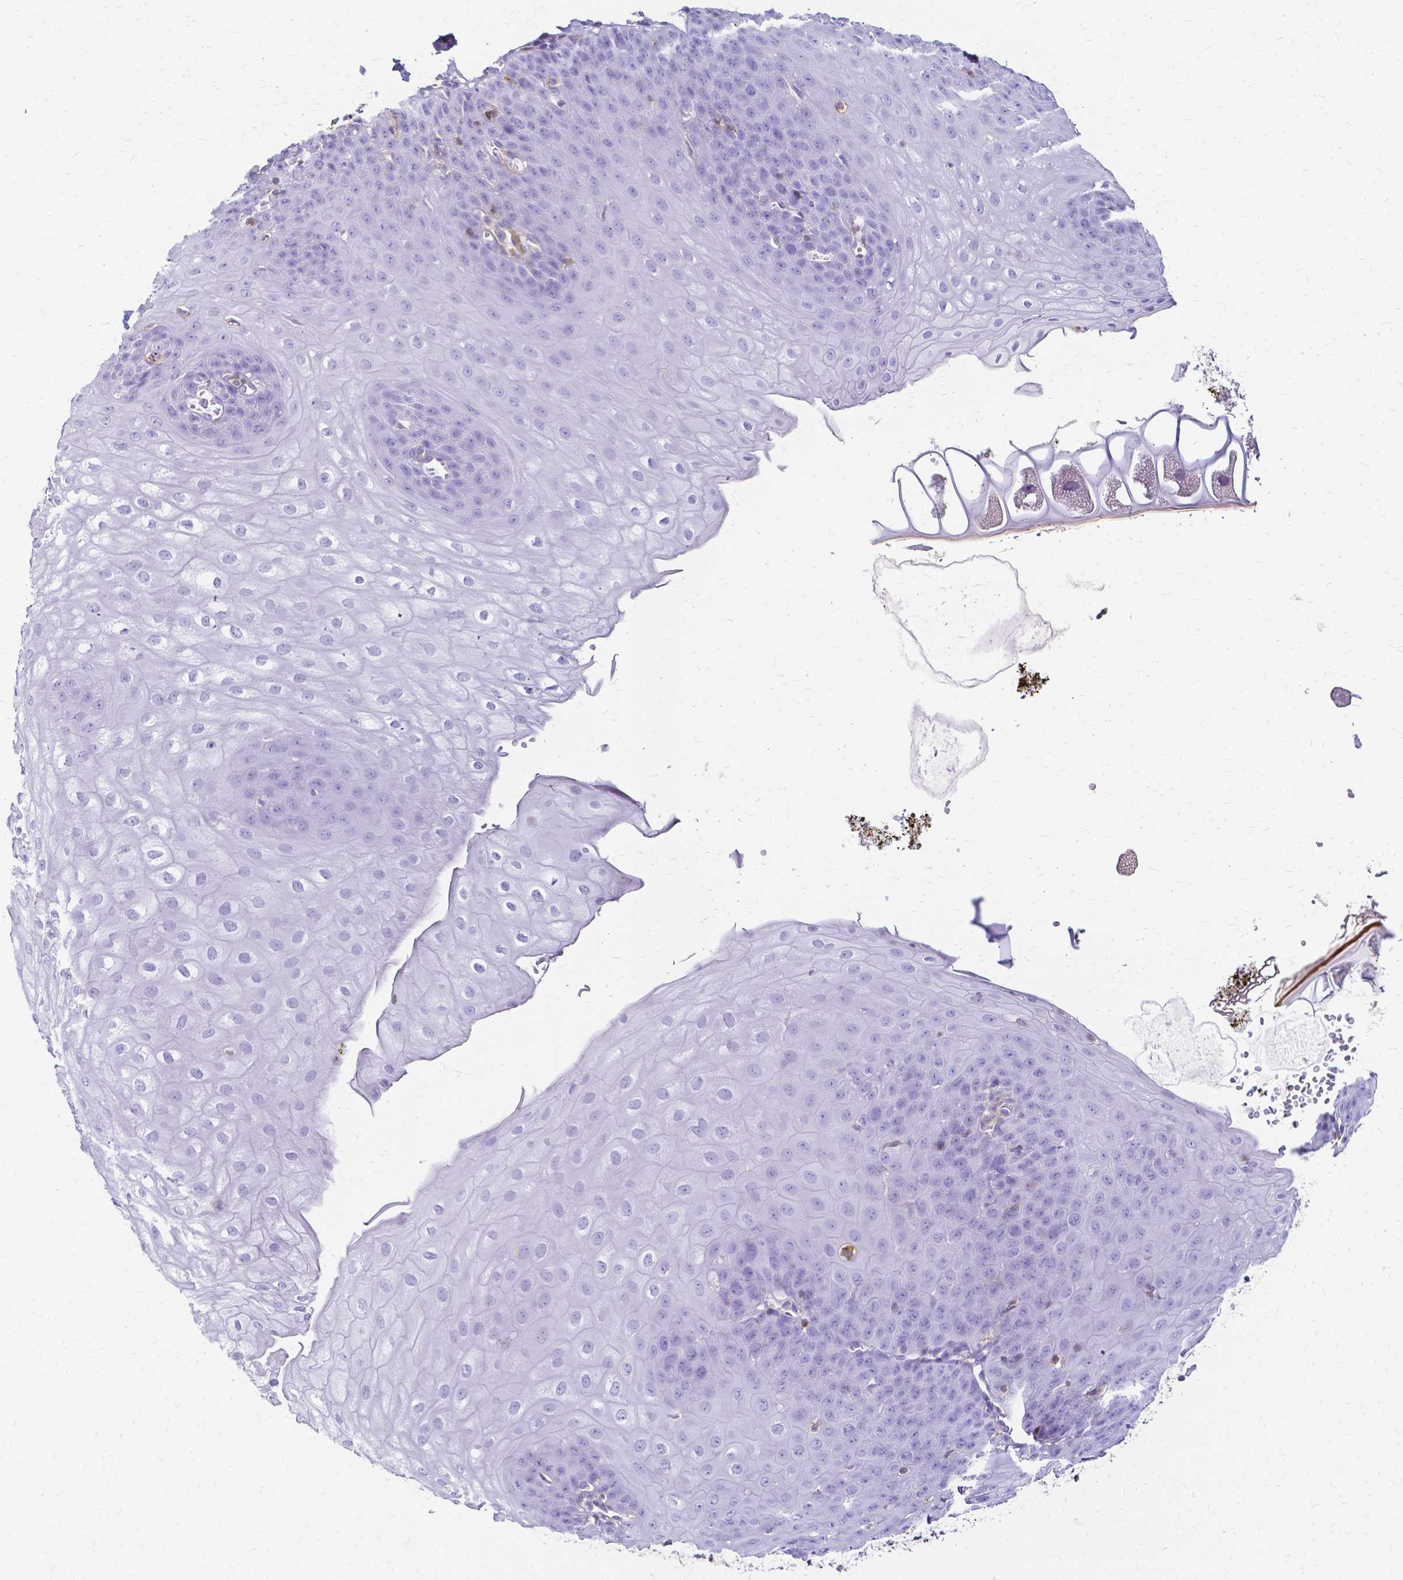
{"staining": {"intensity": "negative", "quantity": "none", "location": "none"}, "tissue": "esophagus", "cell_type": "Squamous epithelial cells", "image_type": "normal", "snomed": [{"axis": "morphology", "description": "Normal tissue, NOS"}, {"axis": "topography", "description": "Esophagus"}], "caption": "High magnification brightfield microscopy of benign esophagus stained with DAB (brown) and counterstained with hematoxylin (blue): squamous epithelial cells show no significant positivity.", "gene": "HSPA12A", "patient": {"sex": "male", "age": 71}}